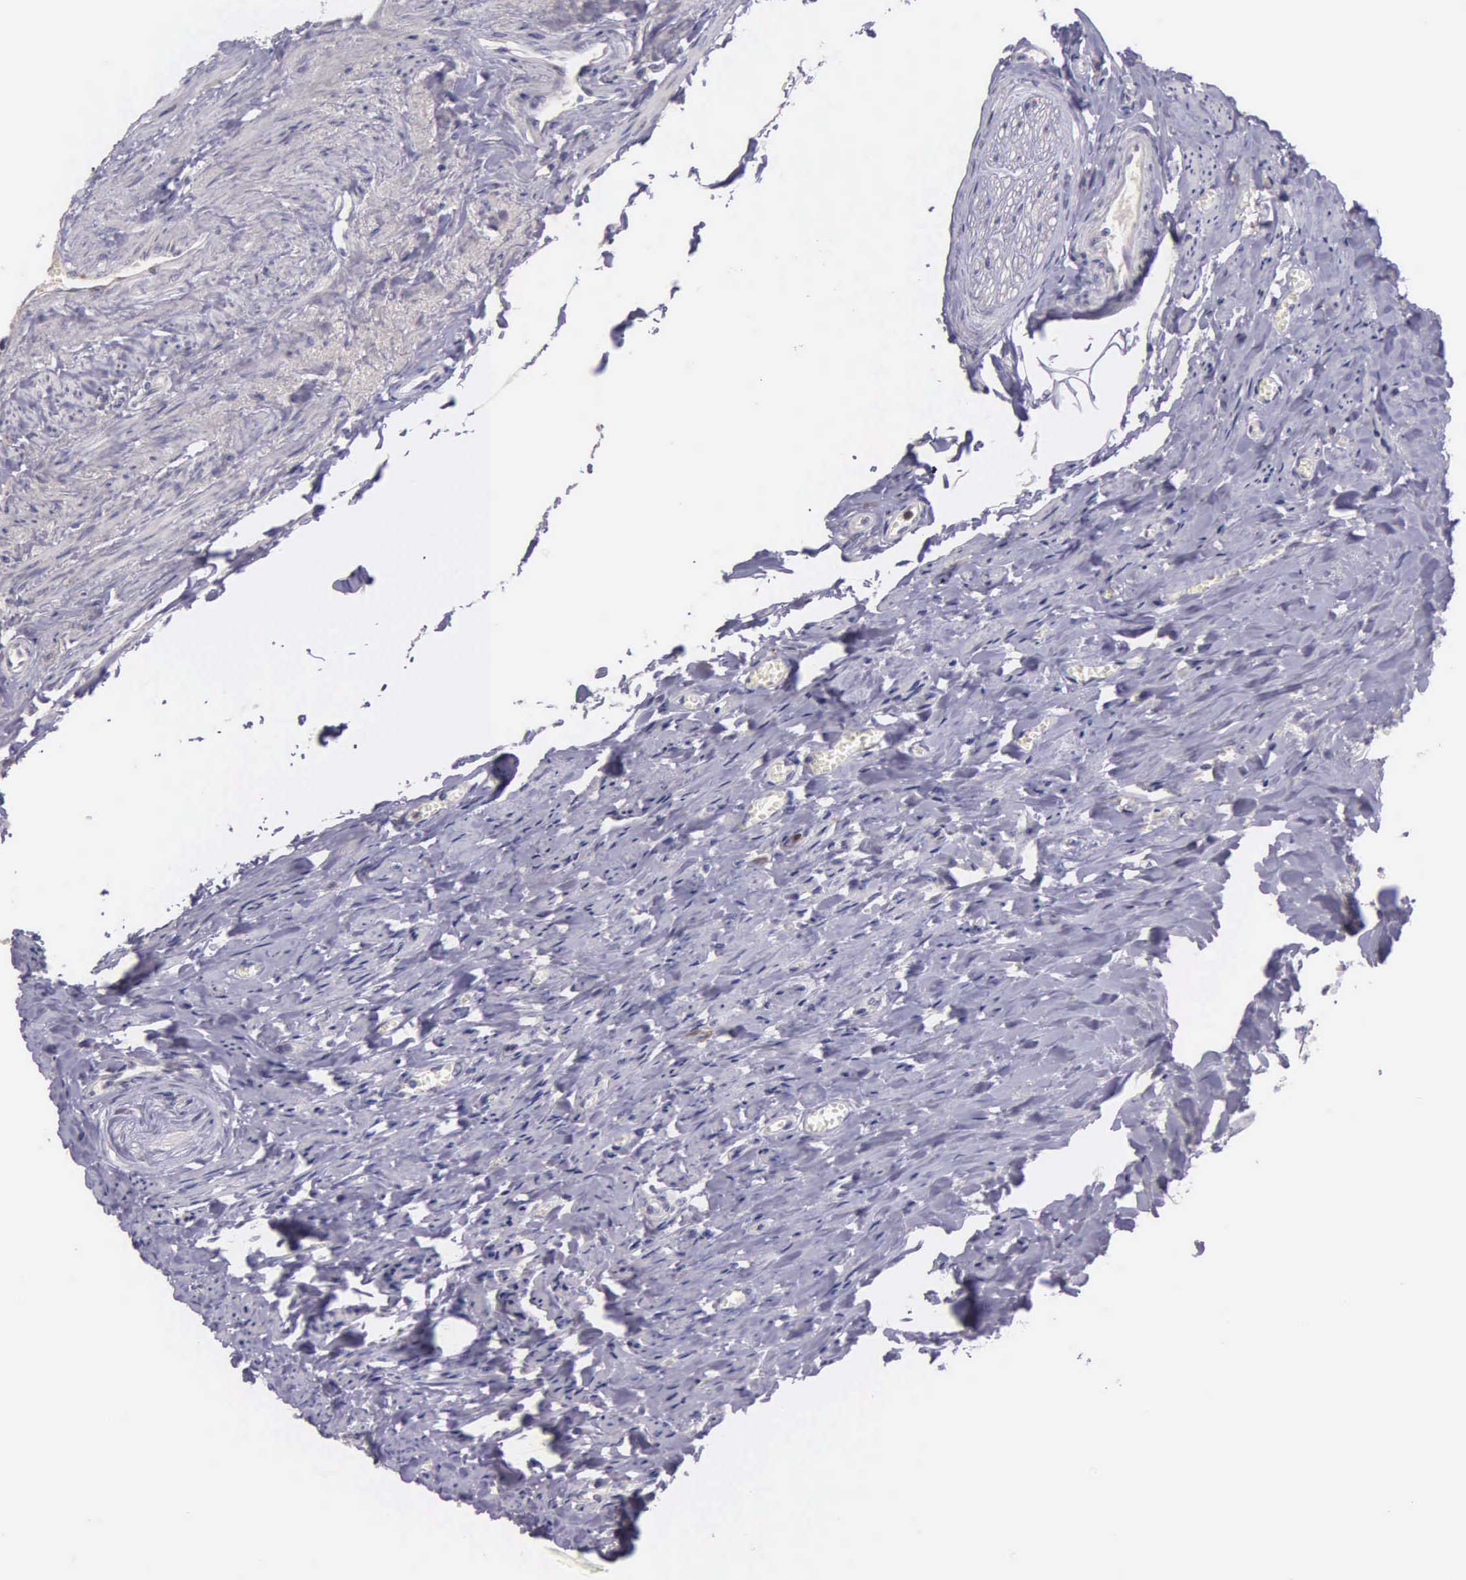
{"staining": {"intensity": "negative", "quantity": "none", "location": "none"}, "tissue": "ovary", "cell_type": "Follicle cells", "image_type": "normal", "snomed": [{"axis": "morphology", "description": "Normal tissue, NOS"}, {"axis": "topography", "description": "Ovary"}], "caption": "IHC photomicrograph of unremarkable human ovary stained for a protein (brown), which shows no expression in follicle cells.", "gene": "MCM5", "patient": {"sex": "female", "age": 53}}